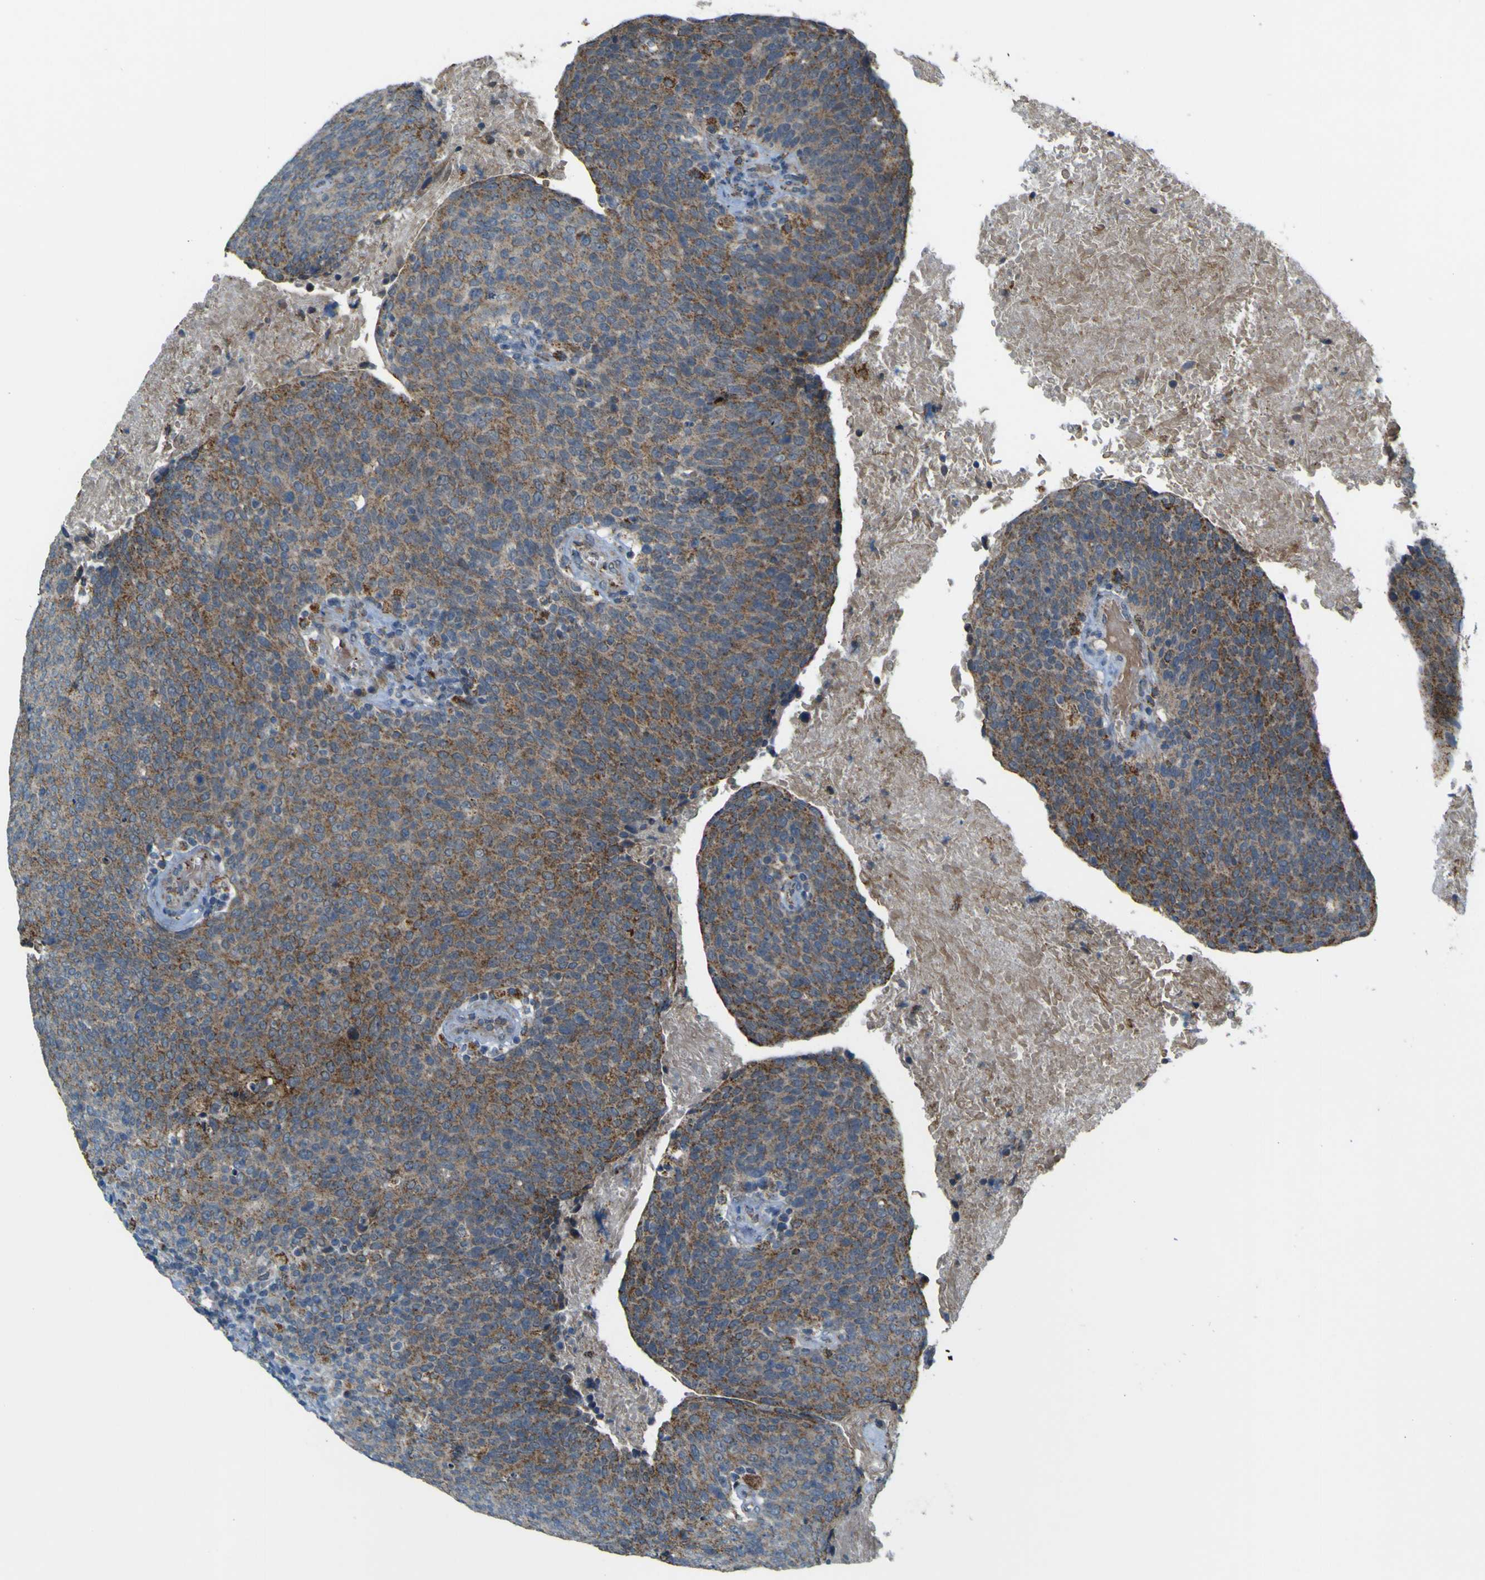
{"staining": {"intensity": "moderate", "quantity": ">75%", "location": "cytoplasmic/membranous"}, "tissue": "head and neck cancer", "cell_type": "Tumor cells", "image_type": "cancer", "snomed": [{"axis": "morphology", "description": "Squamous cell carcinoma, NOS"}, {"axis": "morphology", "description": "Squamous cell carcinoma, metastatic, NOS"}, {"axis": "topography", "description": "Lymph node"}, {"axis": "topography", "description": "Head-Neck"}], "caption": "Head and neck cancer stained with a brown dye shows moderate cytoplasmic/membranous positive staining in approximately >75% of tumor cells.", "gene": "ACBD5", "patient": {"sex": "male", "age": 62}}